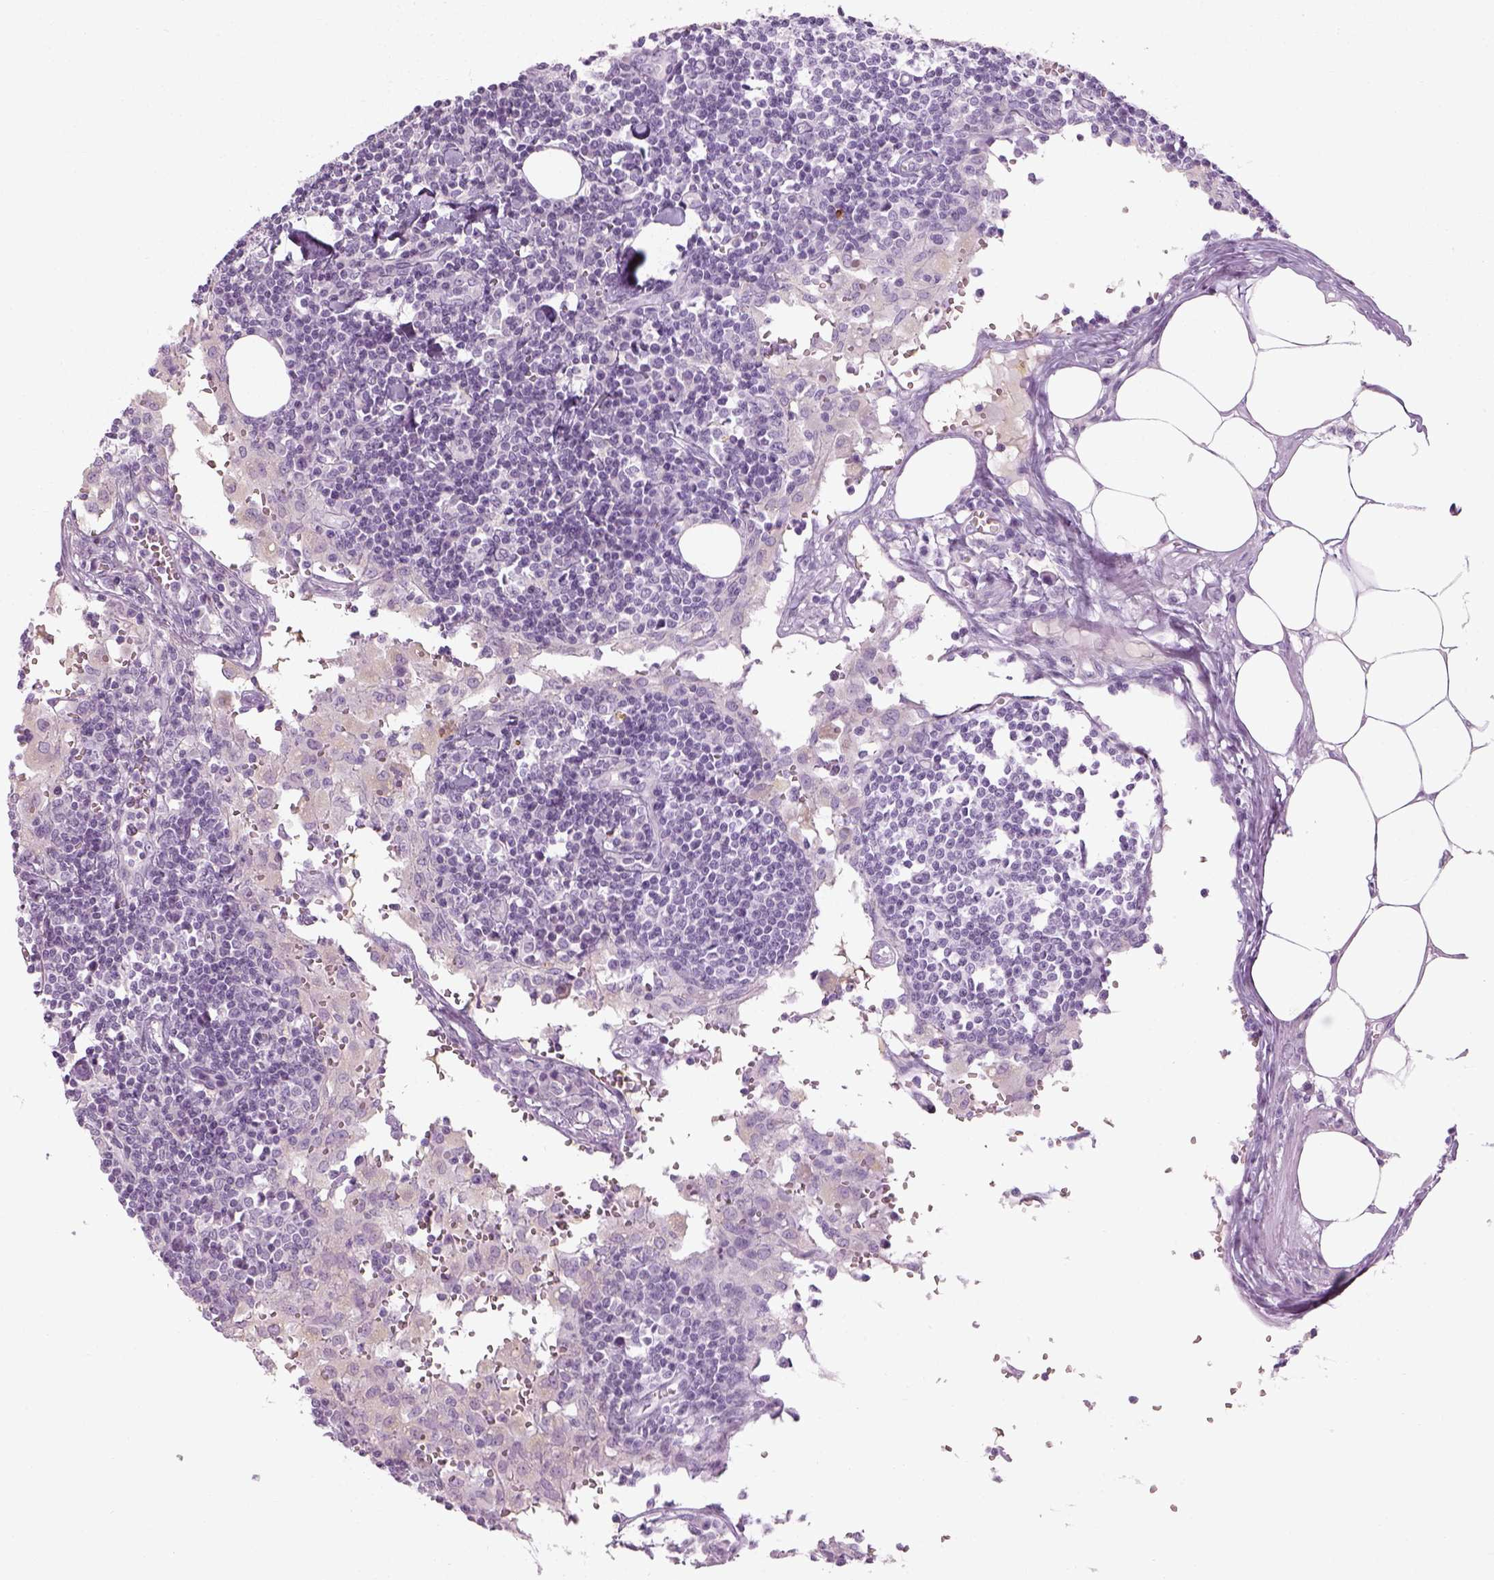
{"staining": {"intensity": "negative", "quantity": "none", "location": "none"}, "tissue": "lymph node", "cell_type": "Germinal center cells", "image_type": "normal", "snomed": [{"axis": "morphology", "description": "Normal tissue, NOS"}, {"axis": "topography", "description": "Lymph node"}], "caption": "Protein analysis of unremarkable lymph node reveals no significant positivity in germinal center cells.", "gene": "TH", "patient": {"sex": "male", "age": 55}}